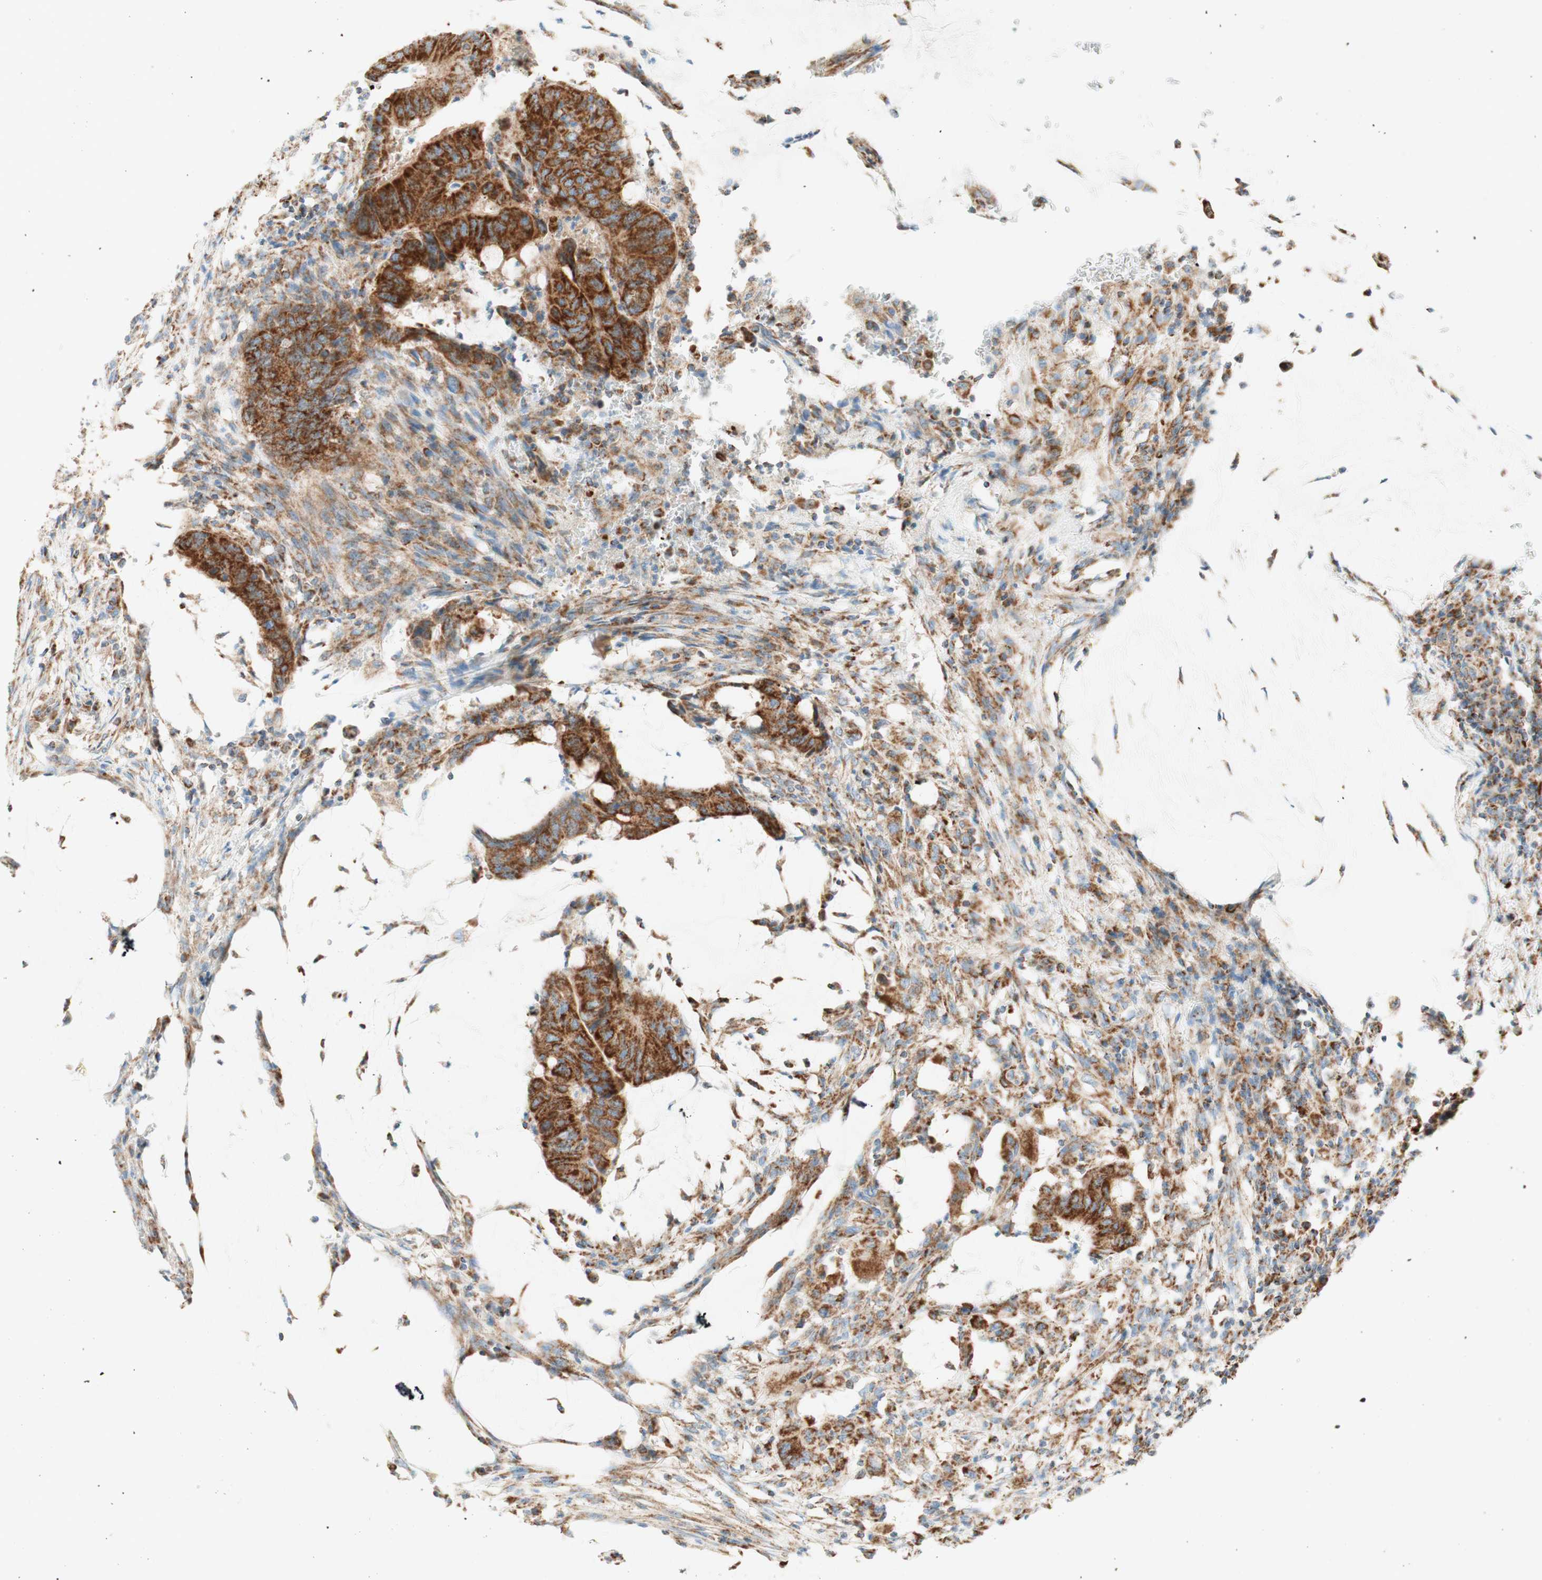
{"staining": {"intensity": "strong", "quantity": ">75%", "location": "cytoplasmic/membranous"}, "tissue": "colorectal cancer", "cell_type": "Tumor cells", "image_type": "cancer", "snomed": [{"axis": "morphology", "description": "Normal tissue, NOS"}, {"axis": "morphology", "description": "Adenocarcinoma, NOS"}, {"axis": "topography", "description": "Rectum"}, {"axis": "topography", "description": "Peripheral nerve tissue"}], "caption": "Adenocarcinoma (colorectal) tissue reveals strong cytoplasmic/membranous positivity in approximately >75% of tumor cells, visualized by immunohistochemistry.", "gene": "TOMM20", "patient": {"sex": "male", "age": 92}}